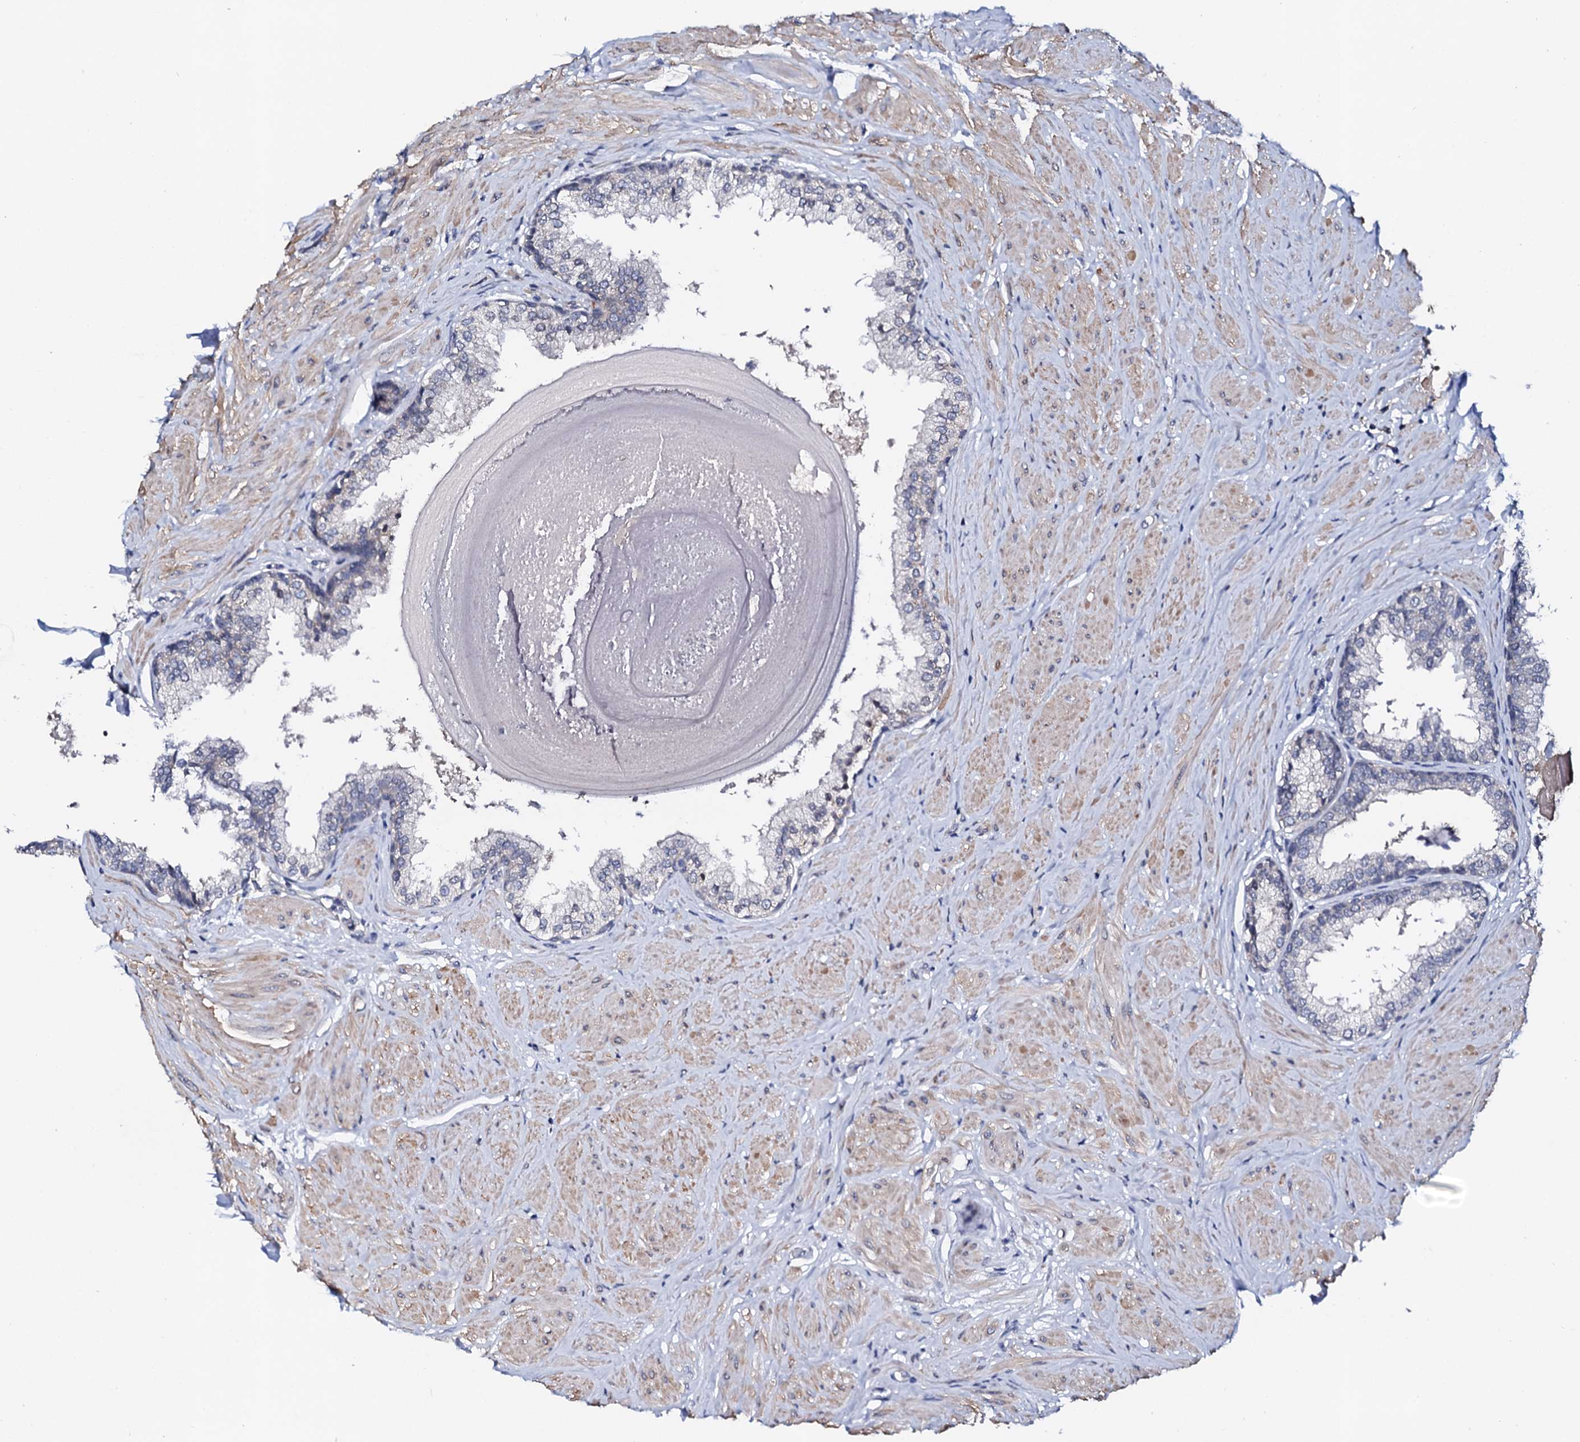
{"staining": {"intensity": "negative", "quantity": "none", "location": "none"}, "tissue": "prostate", "cell_type": "Glandular cells", "image_type": "normal", "snomed": [{"axis": "morphology", "description": "Normal tissue, NOS"}, {"axis": "topography", "description": "Prostate"}], "caption": "This is an immunohistochemistry histopathology image of unremarkable prostate. There is no staining in glandular cells.", "gene": "NUP58", "patient": {"sex": "male", "age": 48}}